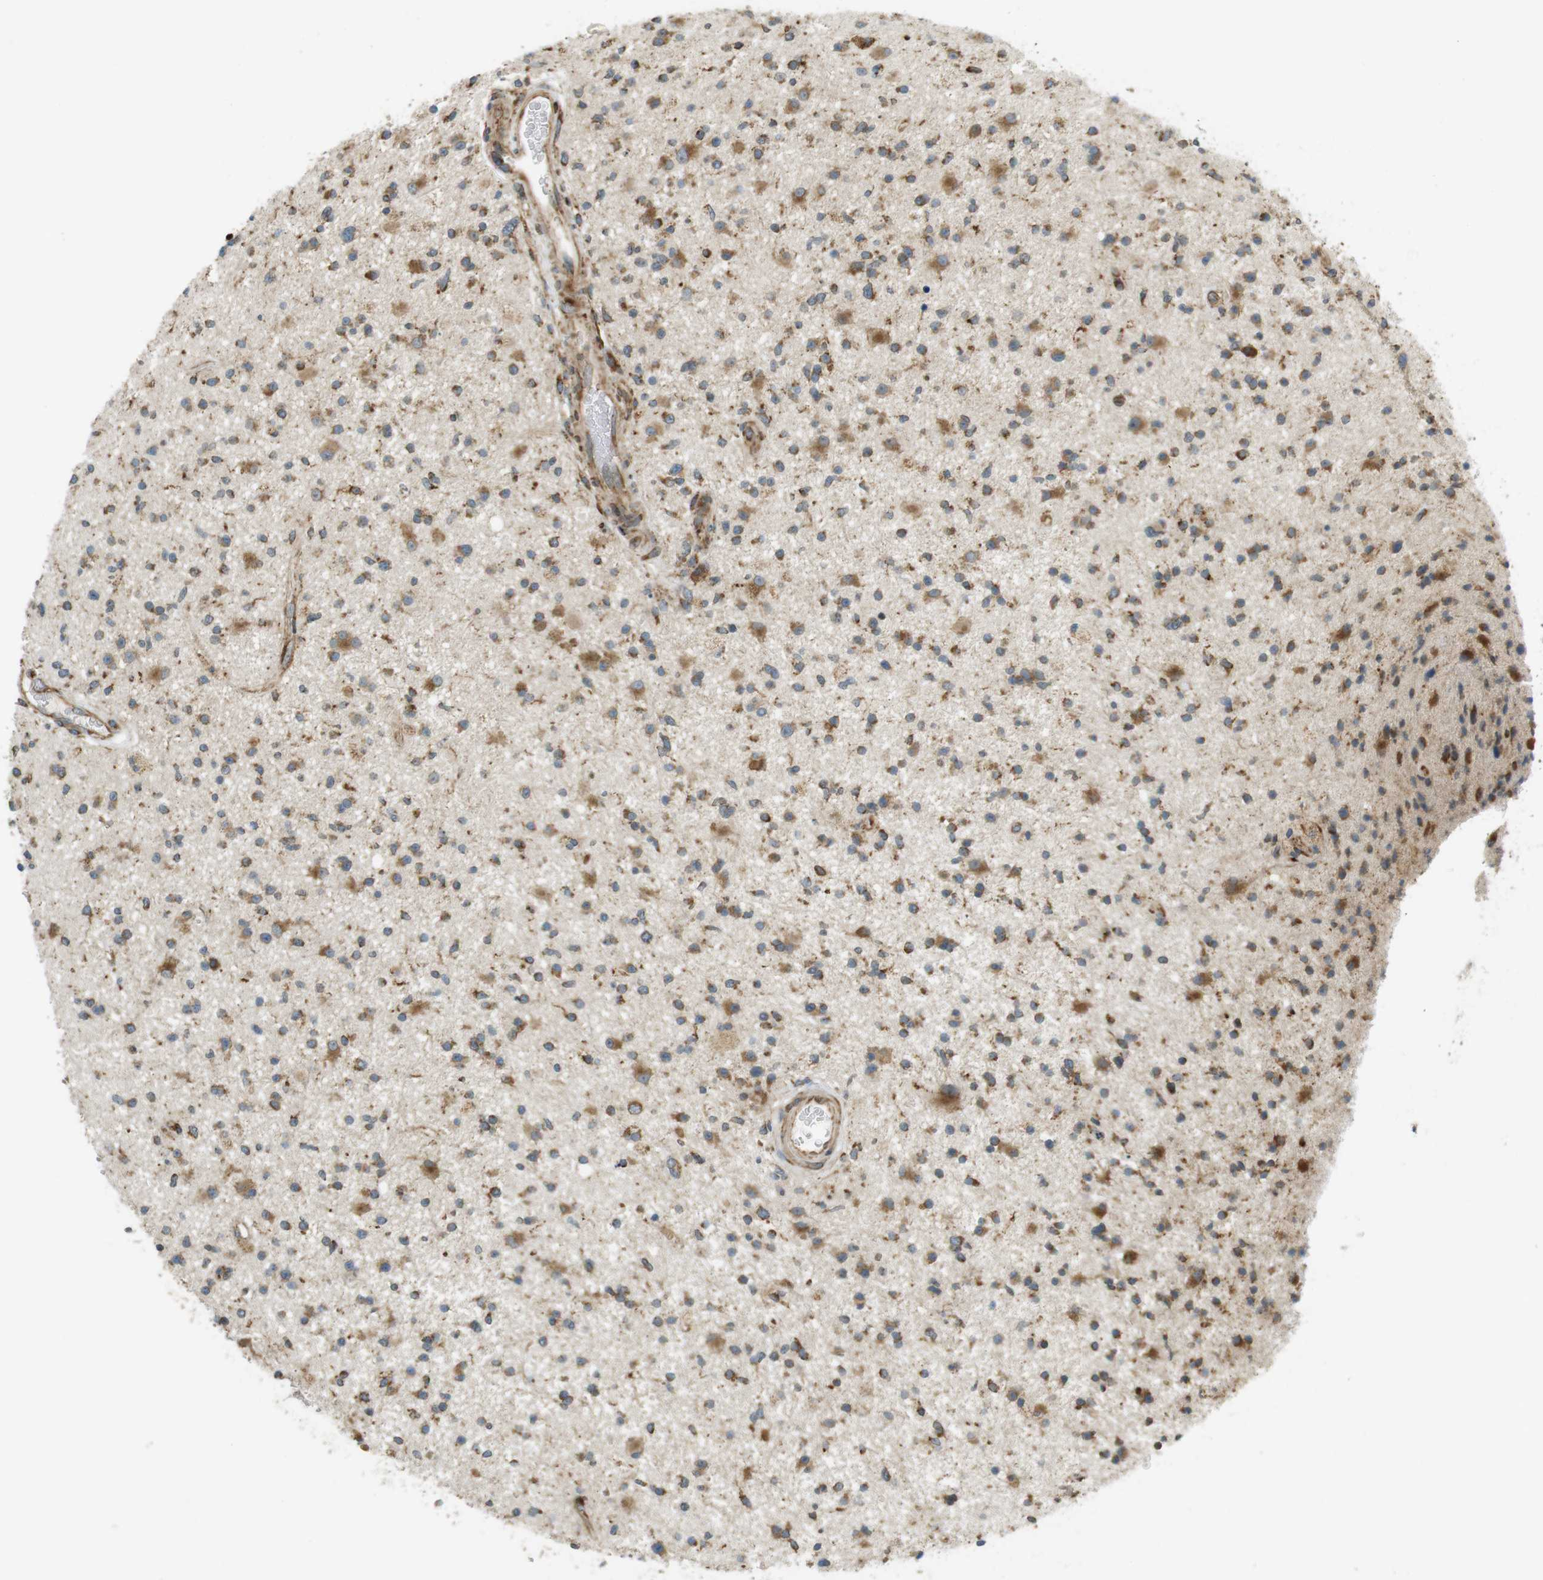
{"staining": {"intensity": "moderate", "quantity": "25%-75%", "location": "cytoplasmic/membranous"}, "tissue": "glioma", "cell_type": "Tumor cells", "image_type": "cancer", "snomed": [{"axis": "morphology", "description": "Glioma, malignant, High grade"}, {"axis": "topography", "description": "Brain"}], "caption": "Immunohistochemical staining of human glioma displays moderate cytoplasmic/membranous protein positivity in approximately 25%-75% of tumor cells.", "gene": "SLC41A1", "patient": {"sex": "male", "age": 33}}